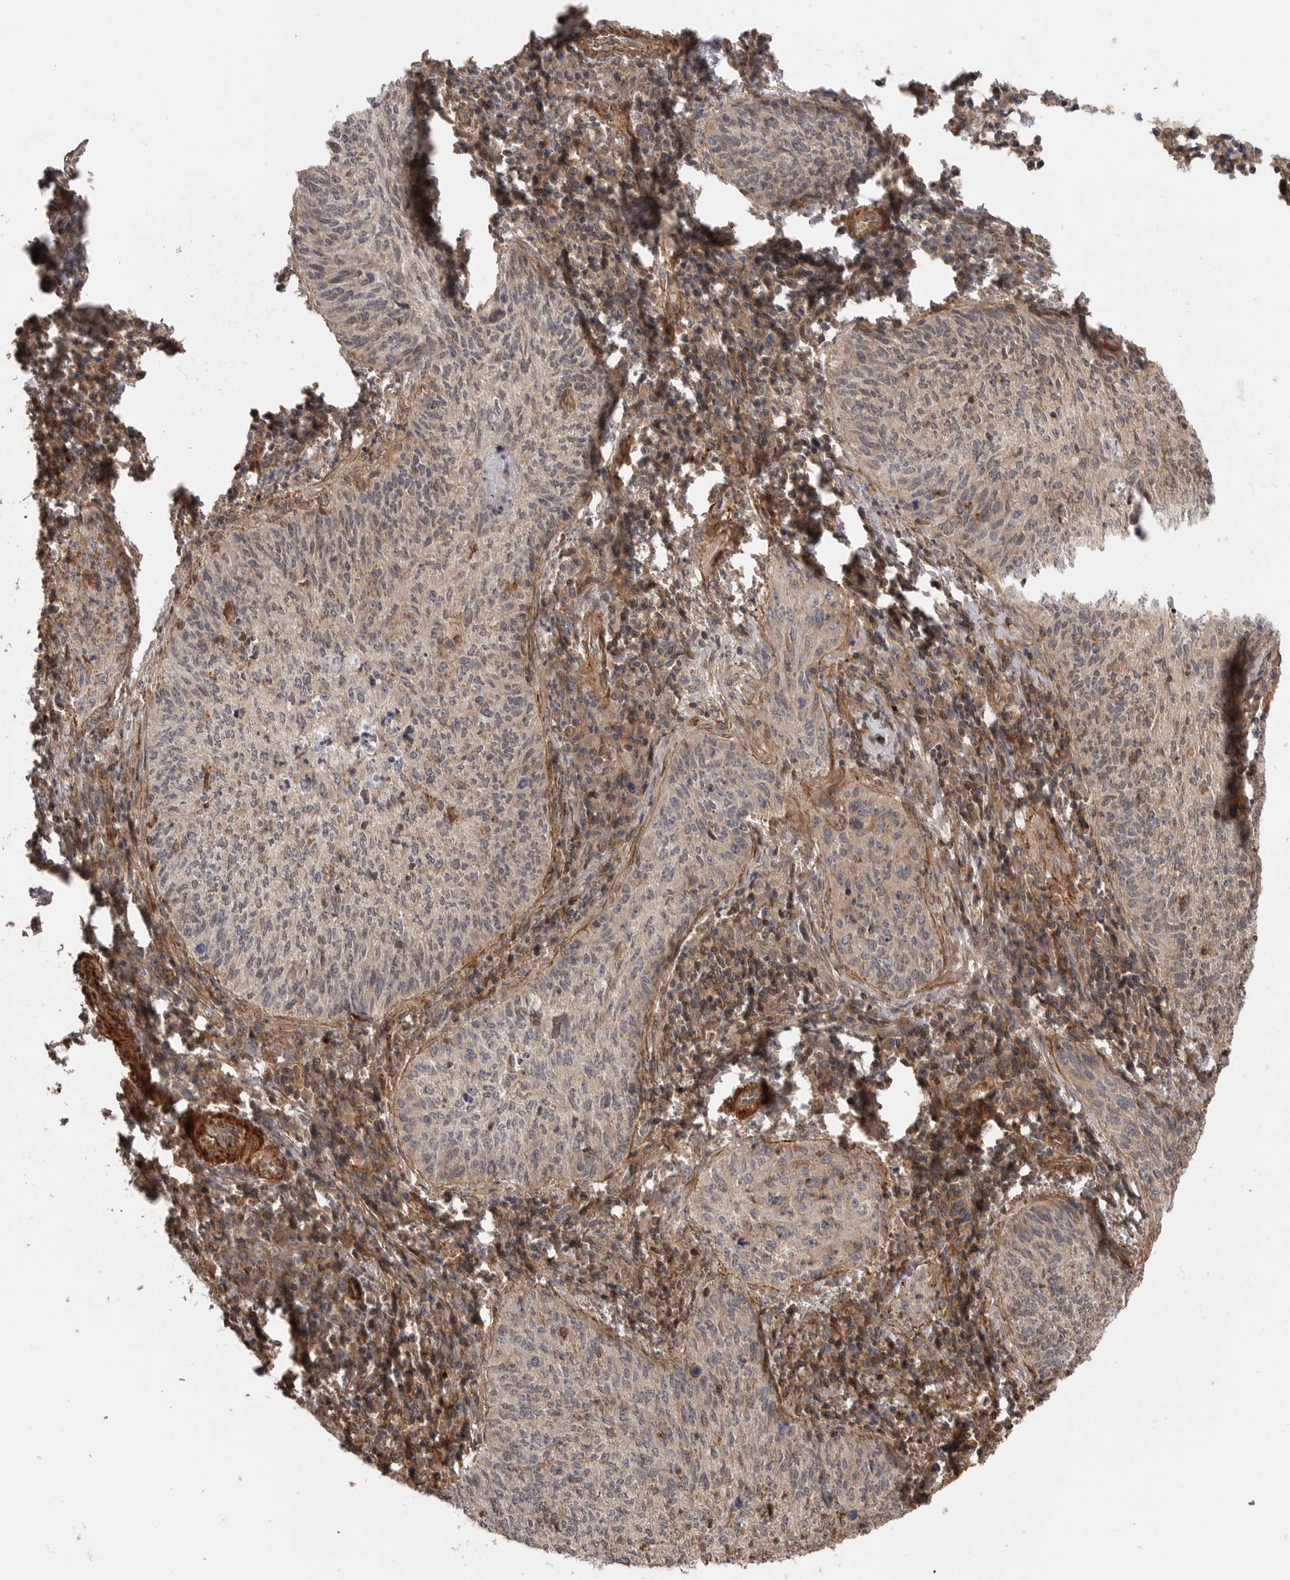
{"staining": {"intensity": "weak", "quantity": "<25%", "location": "cytoplasmic/membranous"}, "tissue": "cervical cancer", "cell_type": "Tumor cells", "image_type": "cancer", "snomed": [{"axis": "morphology", "description": "Squamous cell carcinoma, NOS"}, {"axis": "topography", "description": "Cervix"}], "caption": "Tumor cells show no significant protein staining in cervical squamous cell carcinoma. (DAB immunohistochemistry (IHC), high magnification).", "gene": "TRIM56", "patient": {"sex": "female", "age": 30}}